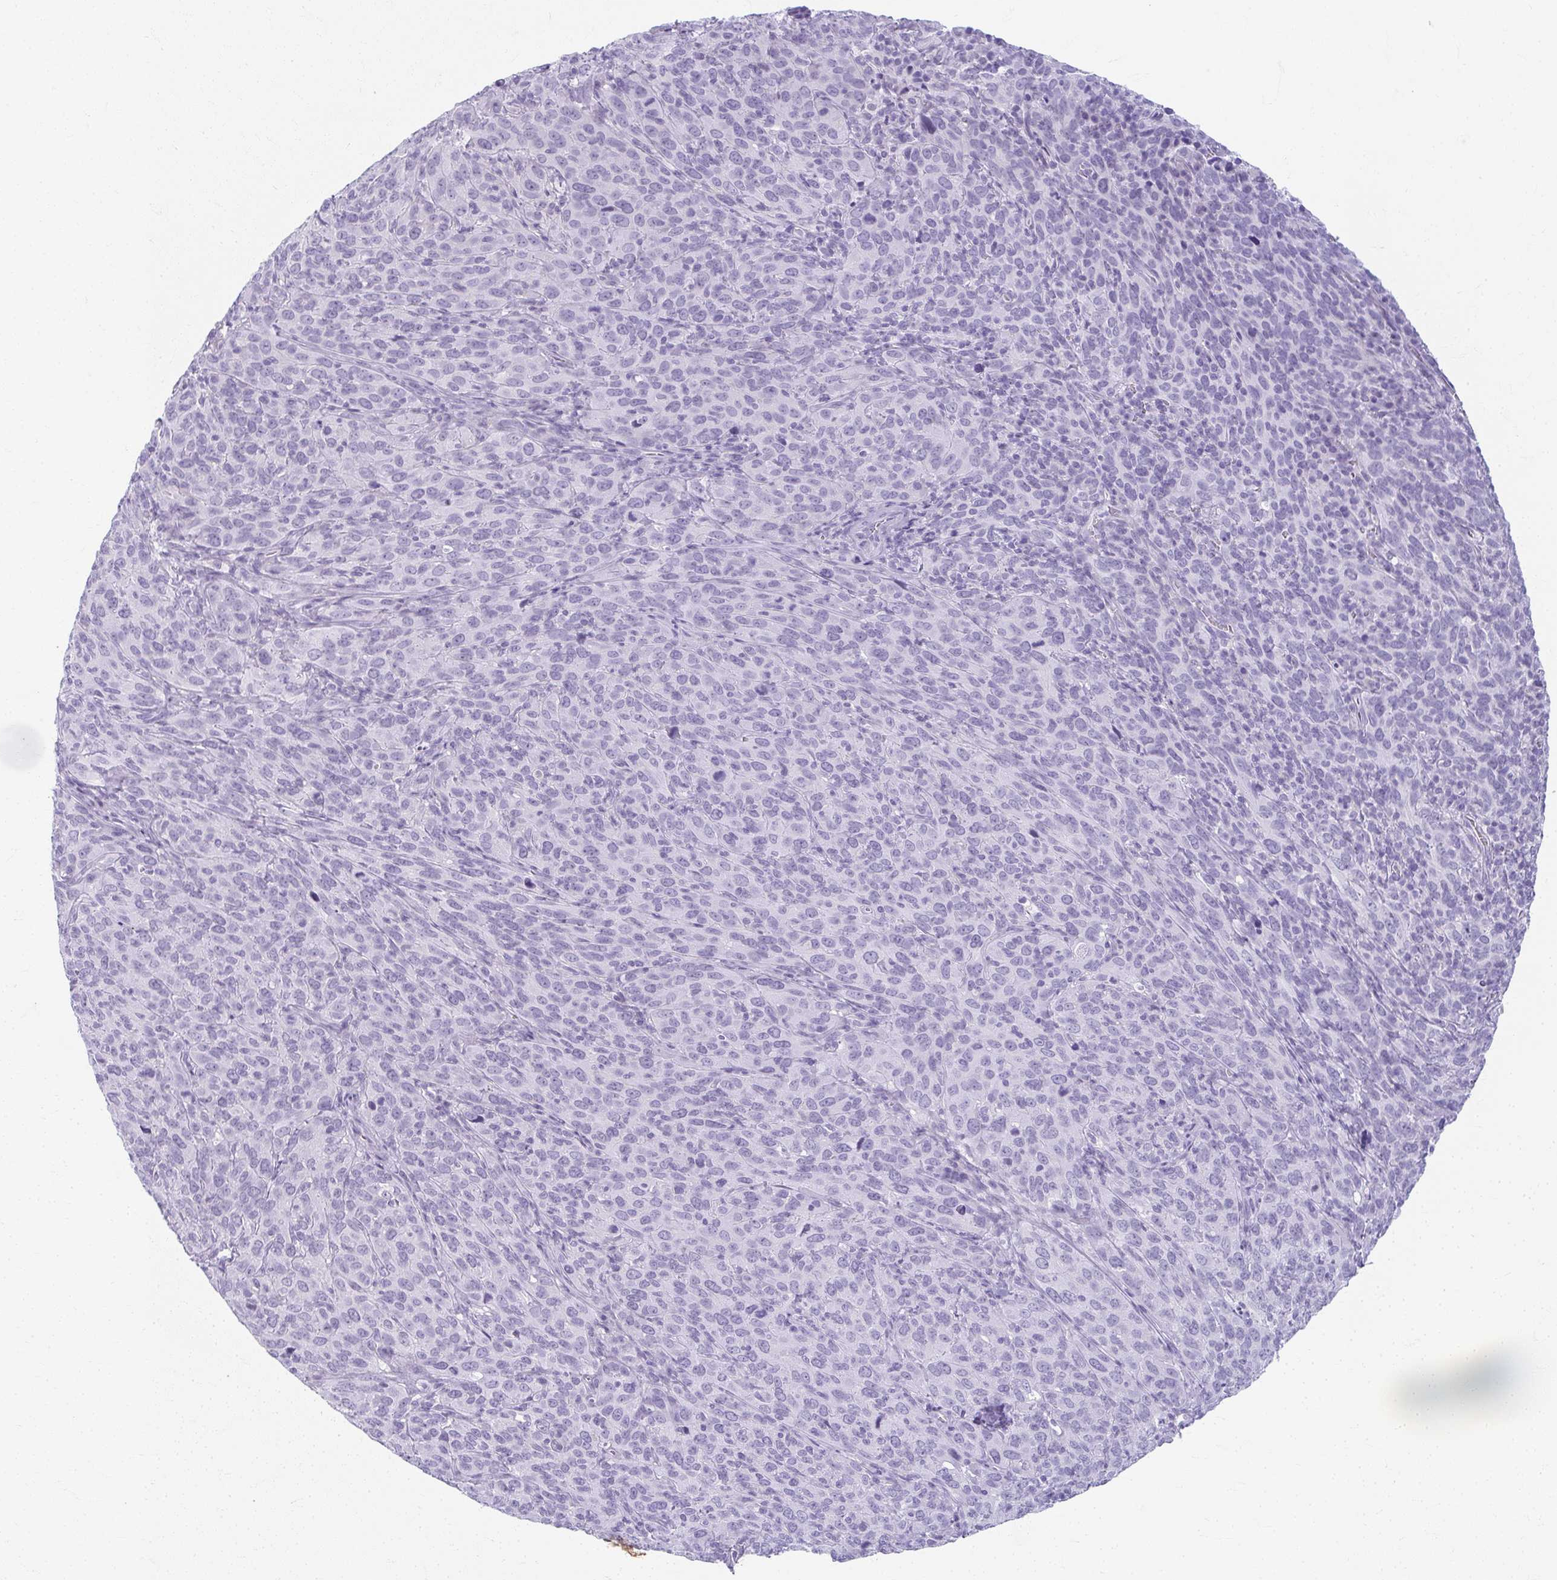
{"staining": {"intensity": "negative", "quantity": "none", "location": "none"}, "tissue": "cervical cancer", "cell_type": "Tumor cells", "image_type": "cancer", "snomed": [{"axis": "morphology", "description": "Normal tissue, NOS"}, {"axis": "morphology", "description": "Squamous cell carcinoma, NOS"}, {"axis": "topography", "description": "Cervix"}], "caption": "Tumor cells are negative for brown protein staining in cervical squamous cell carcinoma.", "gene": "MOBP", "patient": {"sex": "female", "age": 51}}